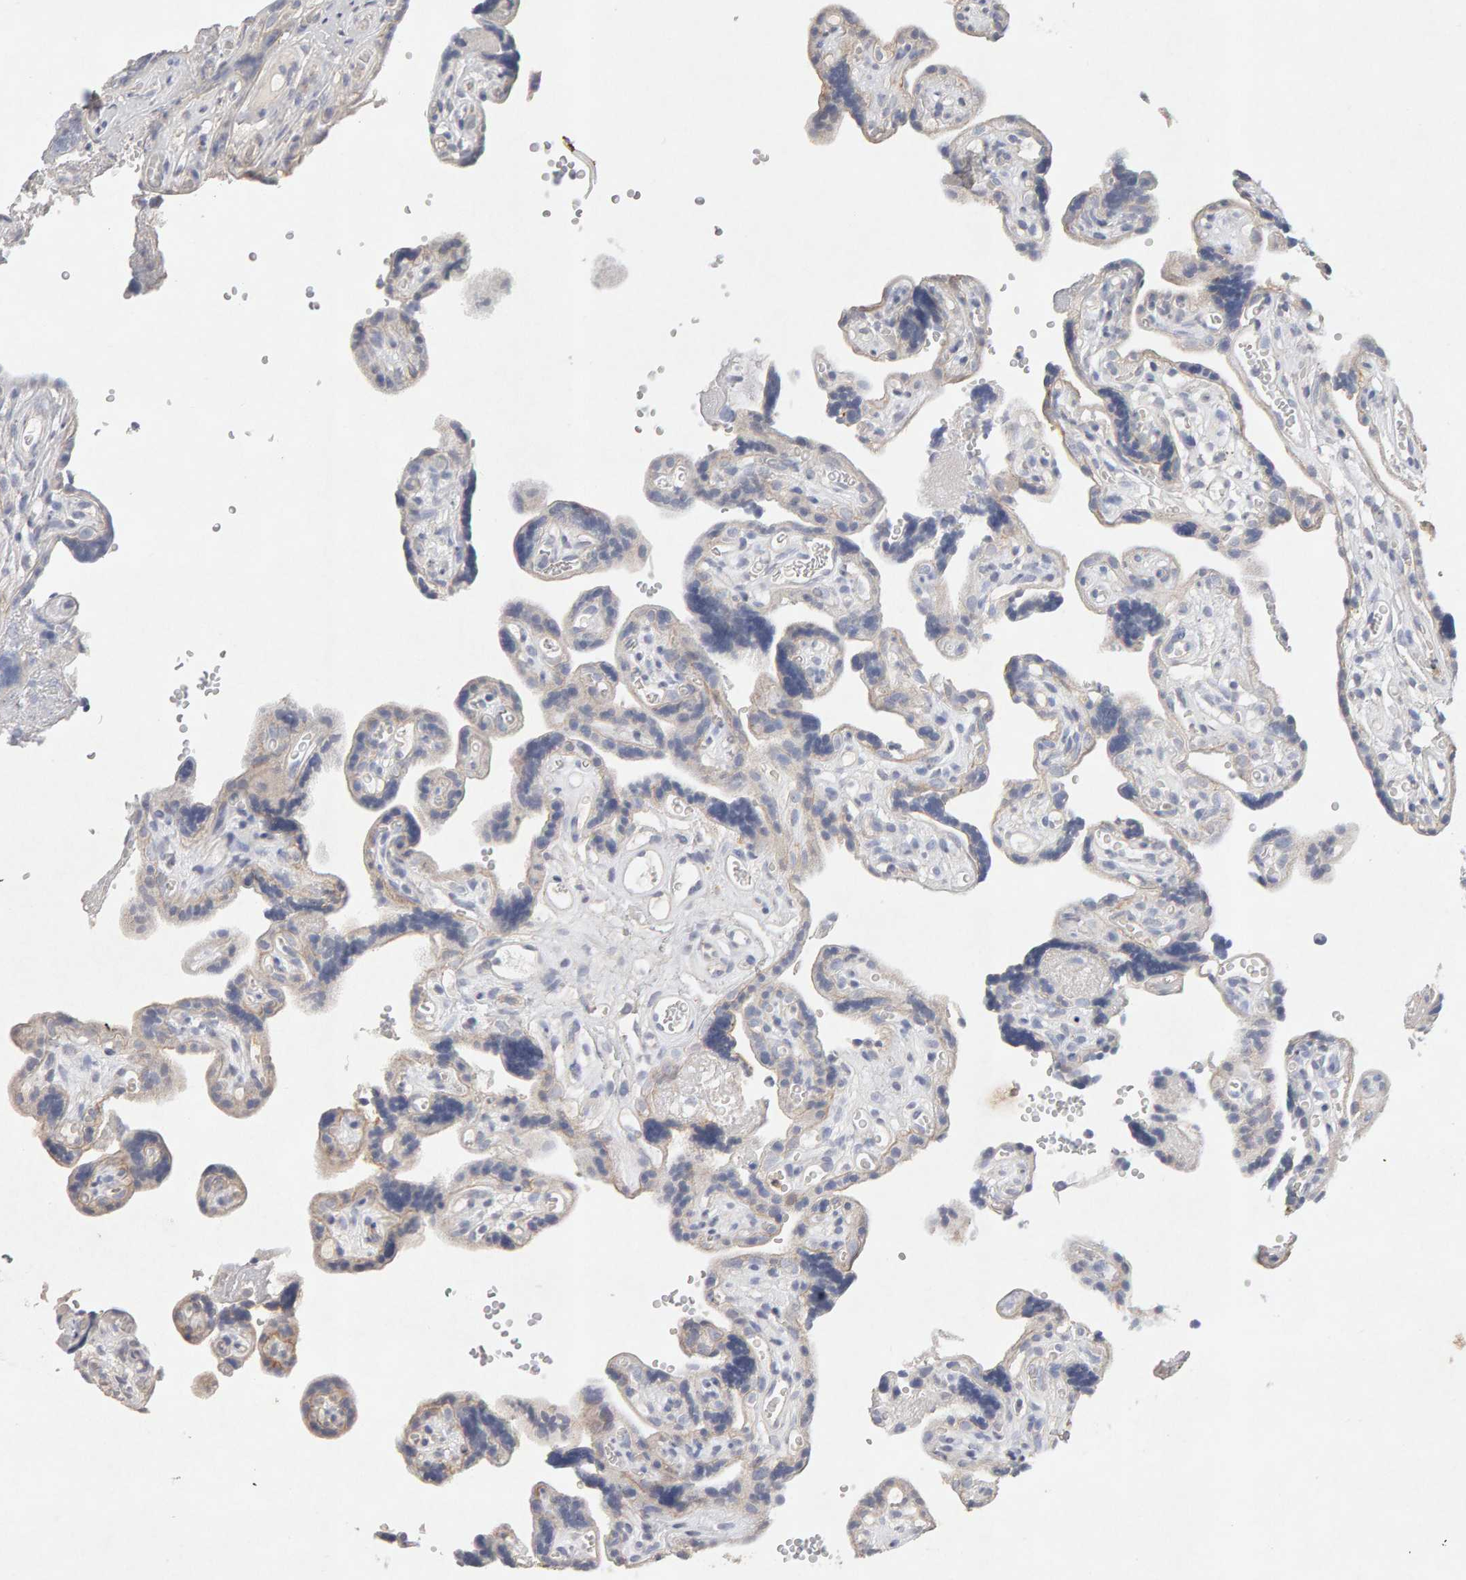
{"staining": {"intensity": "negative", "quantity": "none", "location": "none"}, "tissue": "placenta", "cell_type": "Decidual cells", "image_type": "normal", "snomed": [{"axis": "morphology", "description": "Normal tissue, NOS"}, {"axis": "topography", "description": "Placenta"}], "caption": "This is an immunohistochemistry histopathology image of benign placenta. There is no staining in decidual cells.", "gene": "PTPRM", "patient": {"sex": "female", "age": 30}}